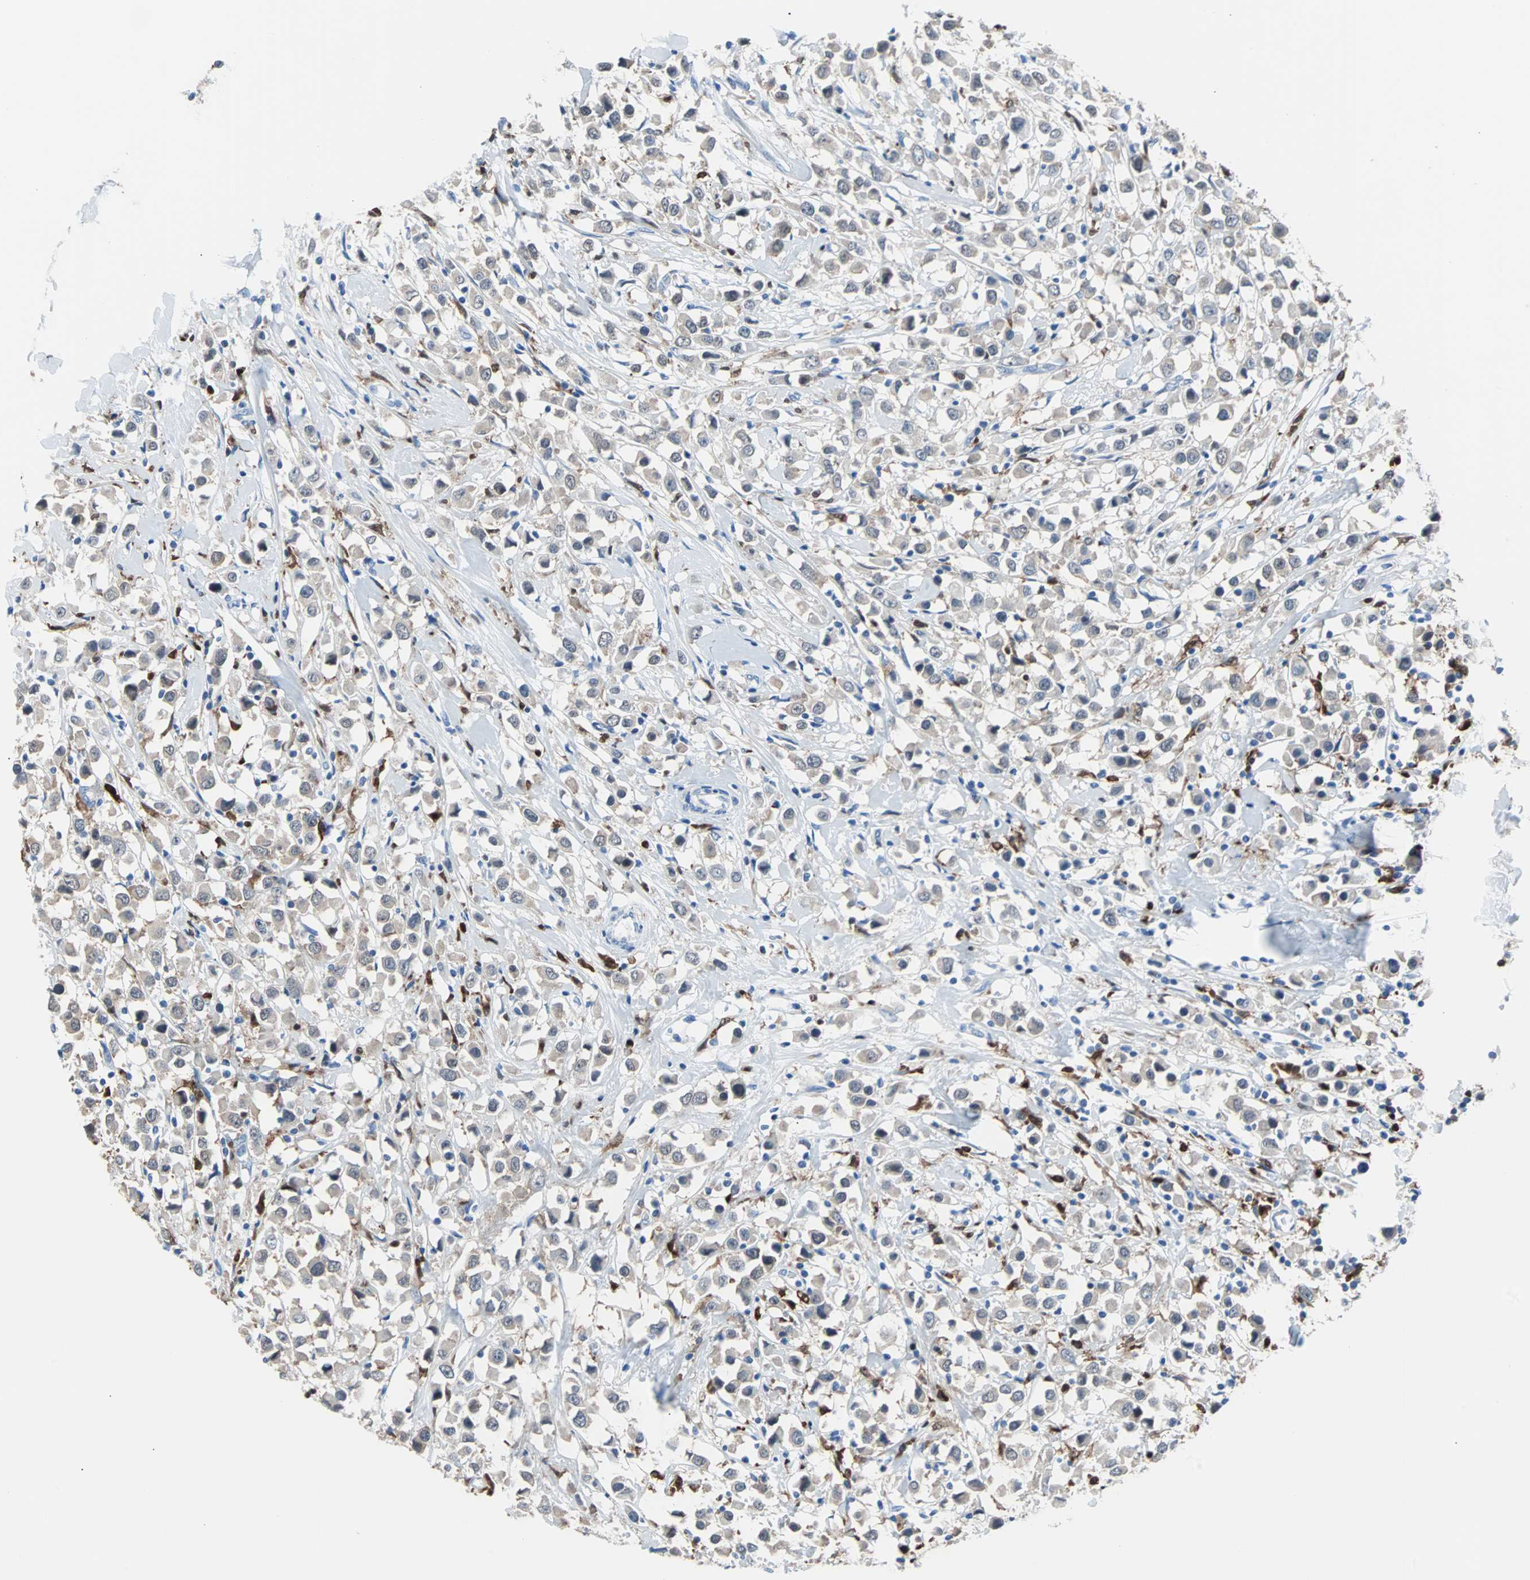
{"staining": {"intensity": "negative", "quantity": "none", "location": "none"}, "tissue": "breast cancer", "cell_type": "Tumor cells", "image_type": "cancer", "snomed": [{"axis": "morphology", "description": "Duct carcinoma"}, {"axis": "topography", "description": "Breast"}], "caption": "Tumor cells show no significant positivity in breast cancer (invasive ductal carcinoma).", "gene": "SYK", "patient": {"sex": "female", "age": 61}}